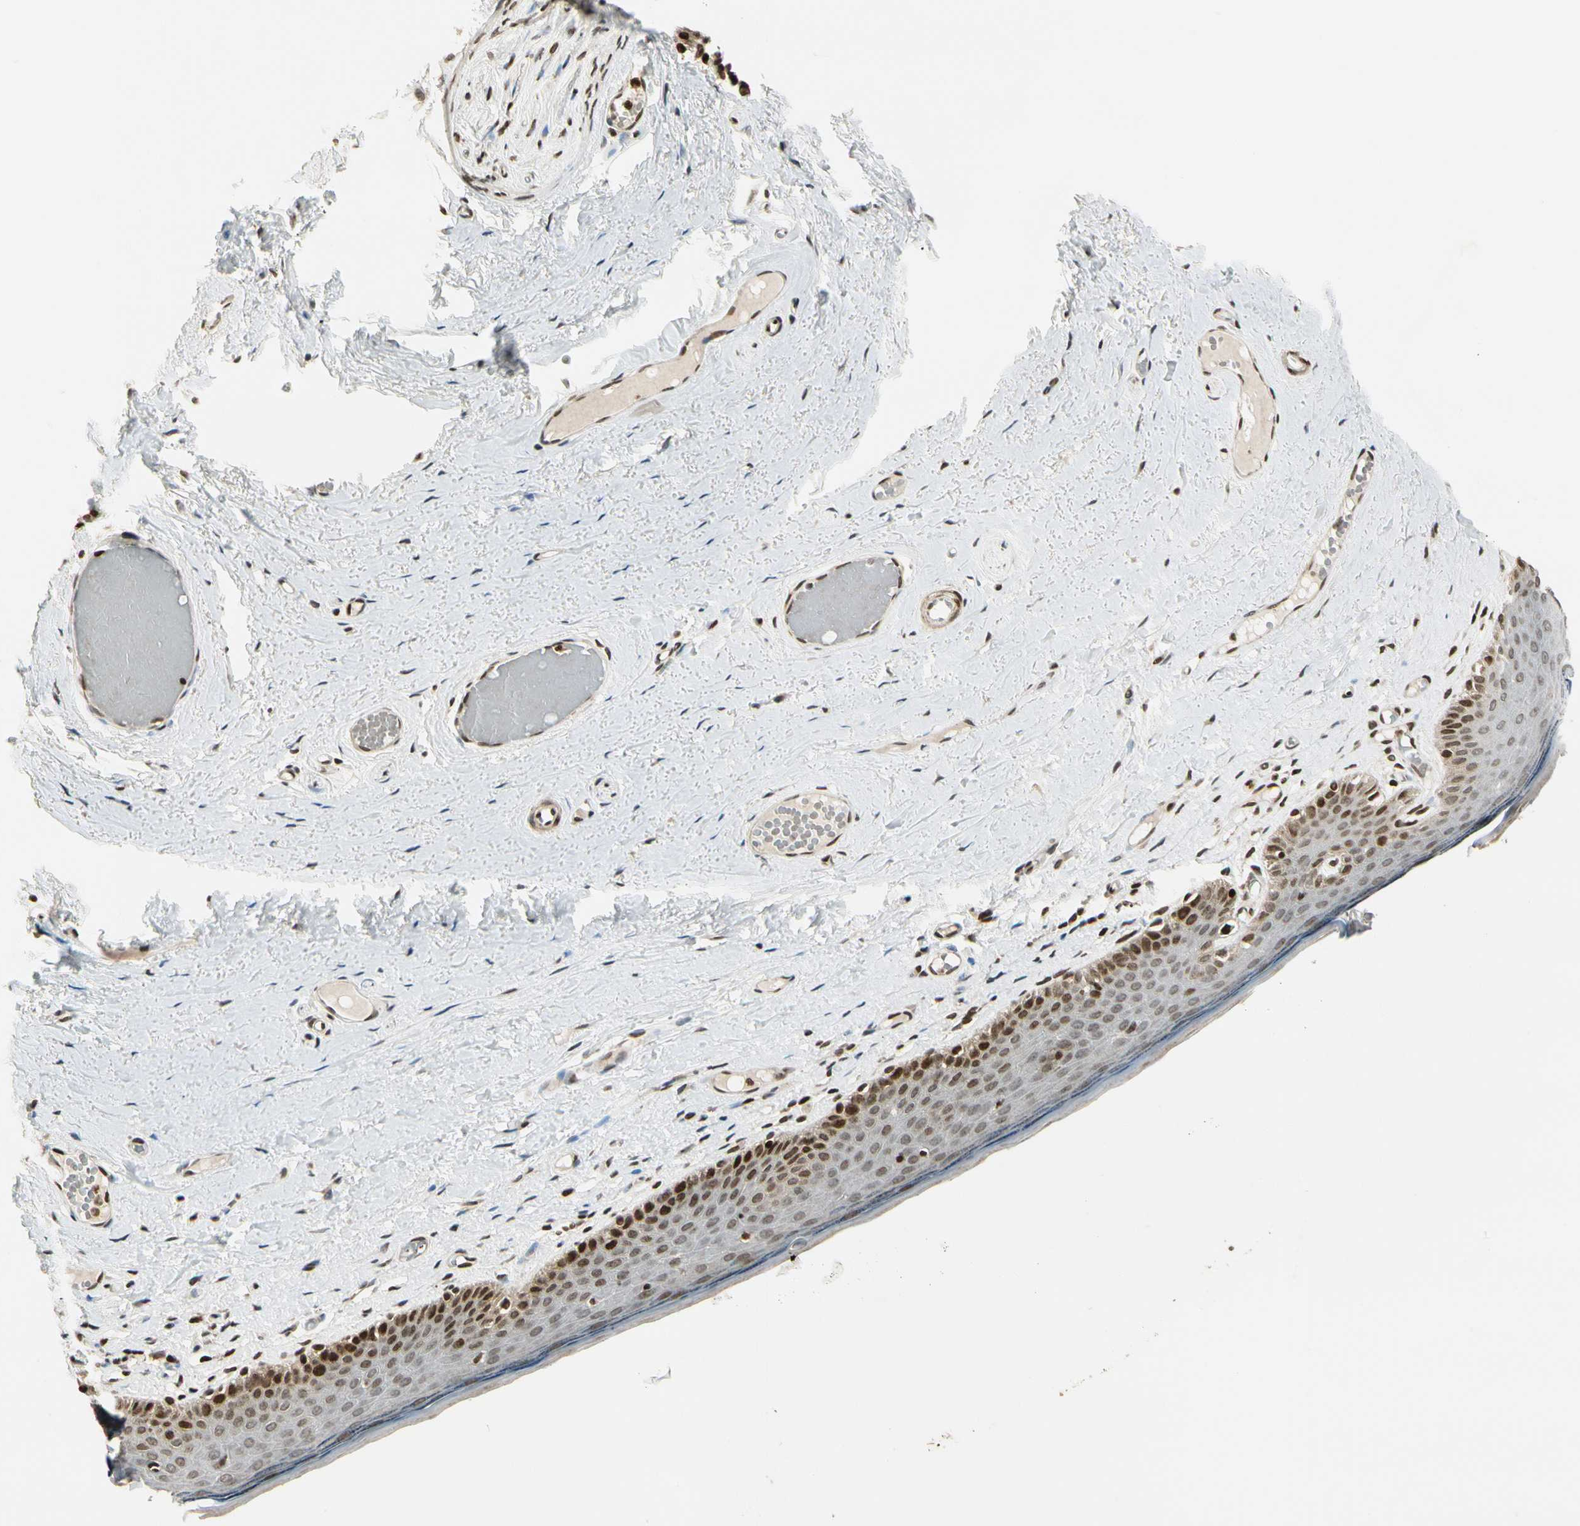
{"staining": {"intensity": "moderate", "quantity": "25%-75%", "location": "nuclear"}, "tissue": "skin", "cell_type": "Epidermal cells", "image_type": "normal", "snomed": [{"axis": "morphology", "description": "Normal tissue, NOS"}, {"axis": "topography", "description": "Vulva"}], "caption": "Immunohistochemical staining of benign skin shows medium levels of moderate nuclear staining in about 25%-75% of epidermal cells. The staining is performed using DAB (3,3'-diaminobenzidine) brown chromogen to label protein expression. The nuclei are counter-stained blue using hematoxylin.", "gene": "TSHZ3", "patient": {"sex": "female", "age": 54}}